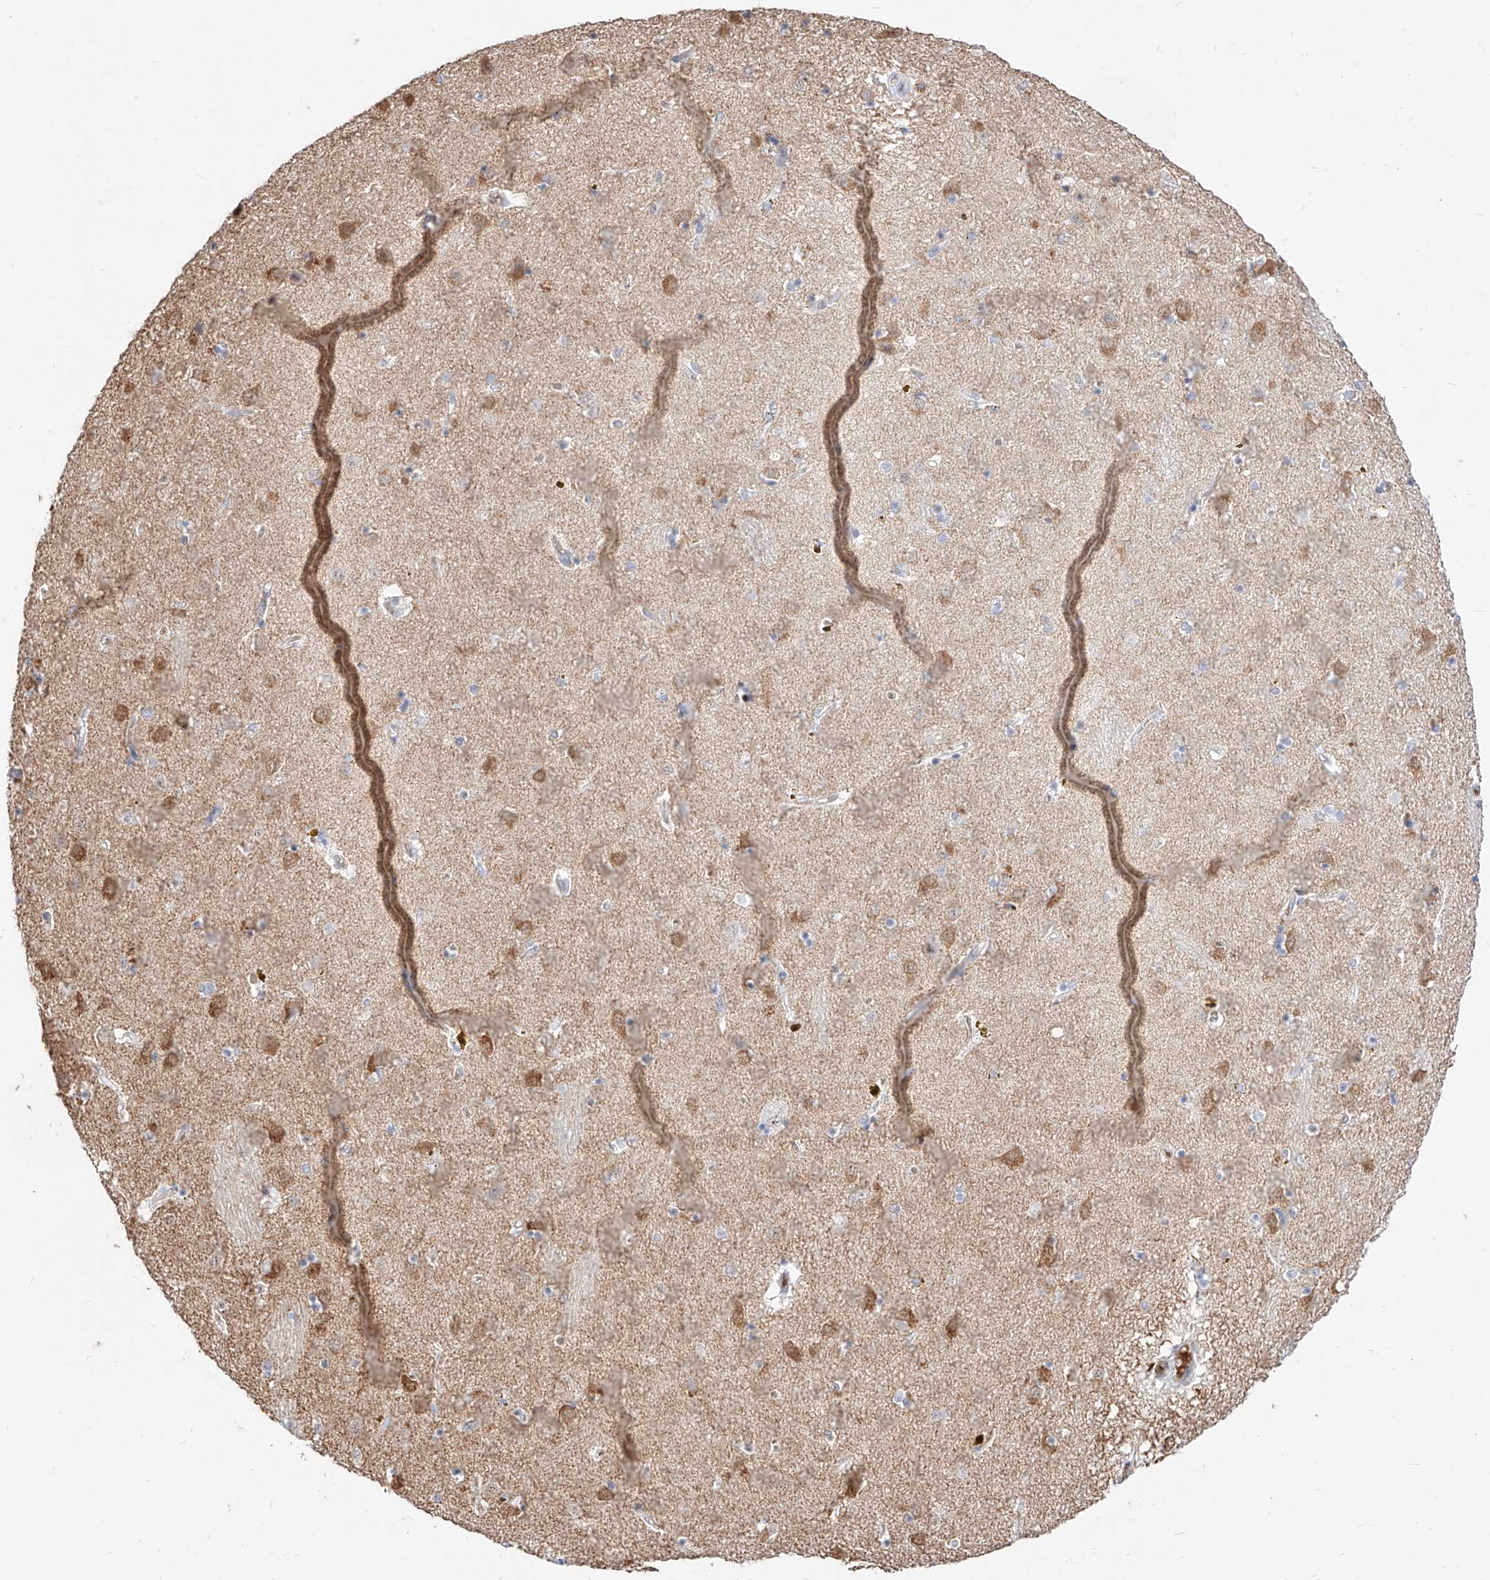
{"staining": {"intensity": "negative", "quantity": "none", "location": "none"}, "tissue": "caudate", "cell_type": "Glial cells", "image_type": "normal", "snomed": [{"axis": "morphology", "description": "Normal tissue, NOS"}, {"axis": "topography", "description": "Lateral ventricle wall"}], "caption": "IHC of benign human caudate reveals no staining in glial cells. Nuclei are stained in blue.", "gene": "ZFP42", "patient": {"sex": "male", "age": 70}}